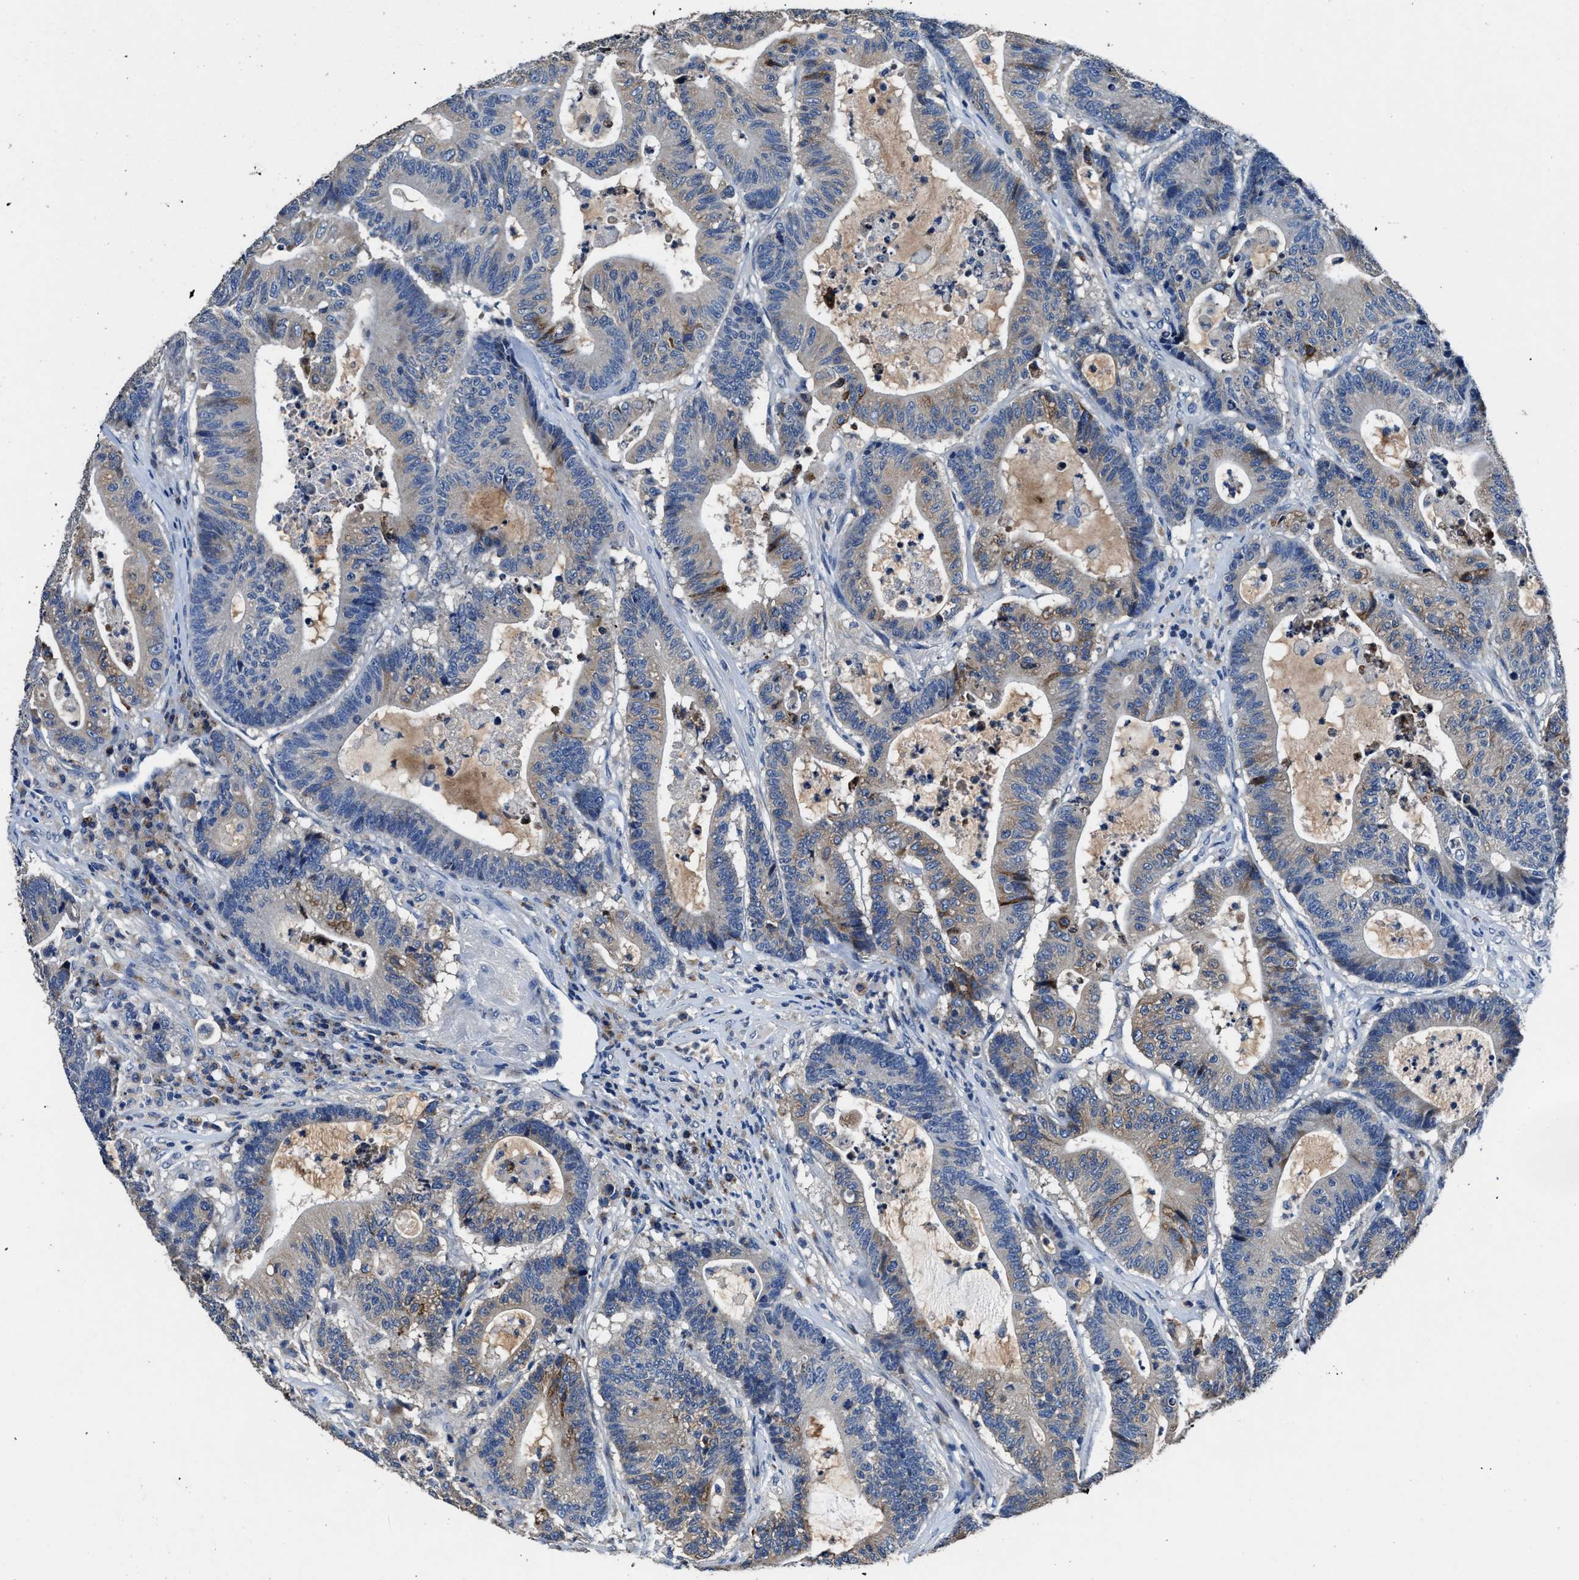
{"staining": {"intensity": "moderate", "quantity": "<25%", "location": "cytoplasmic/membranous"}, "tissue": "colorectal cancer", "cell_type": "Tumor cells", "image_type": "cancer", "snomed": [{"axis": "morphology", "description": "Adenocarcinoma, NOS"}, {"axis": "topography", "description": "Colon"}], "caption": "A brown stain shows moderate cytoplasmic/membranous staining of a protein in human adenocarcinoma (colorectal) tumor cells. (Stains: DAB (3,3'-diaminobenzidine) in brown, nuclei in blue, Microscopy: brightfield microscopy at high magnification).", "gene": "UBR4", "patient": {"sex": "female", "age": 84}}